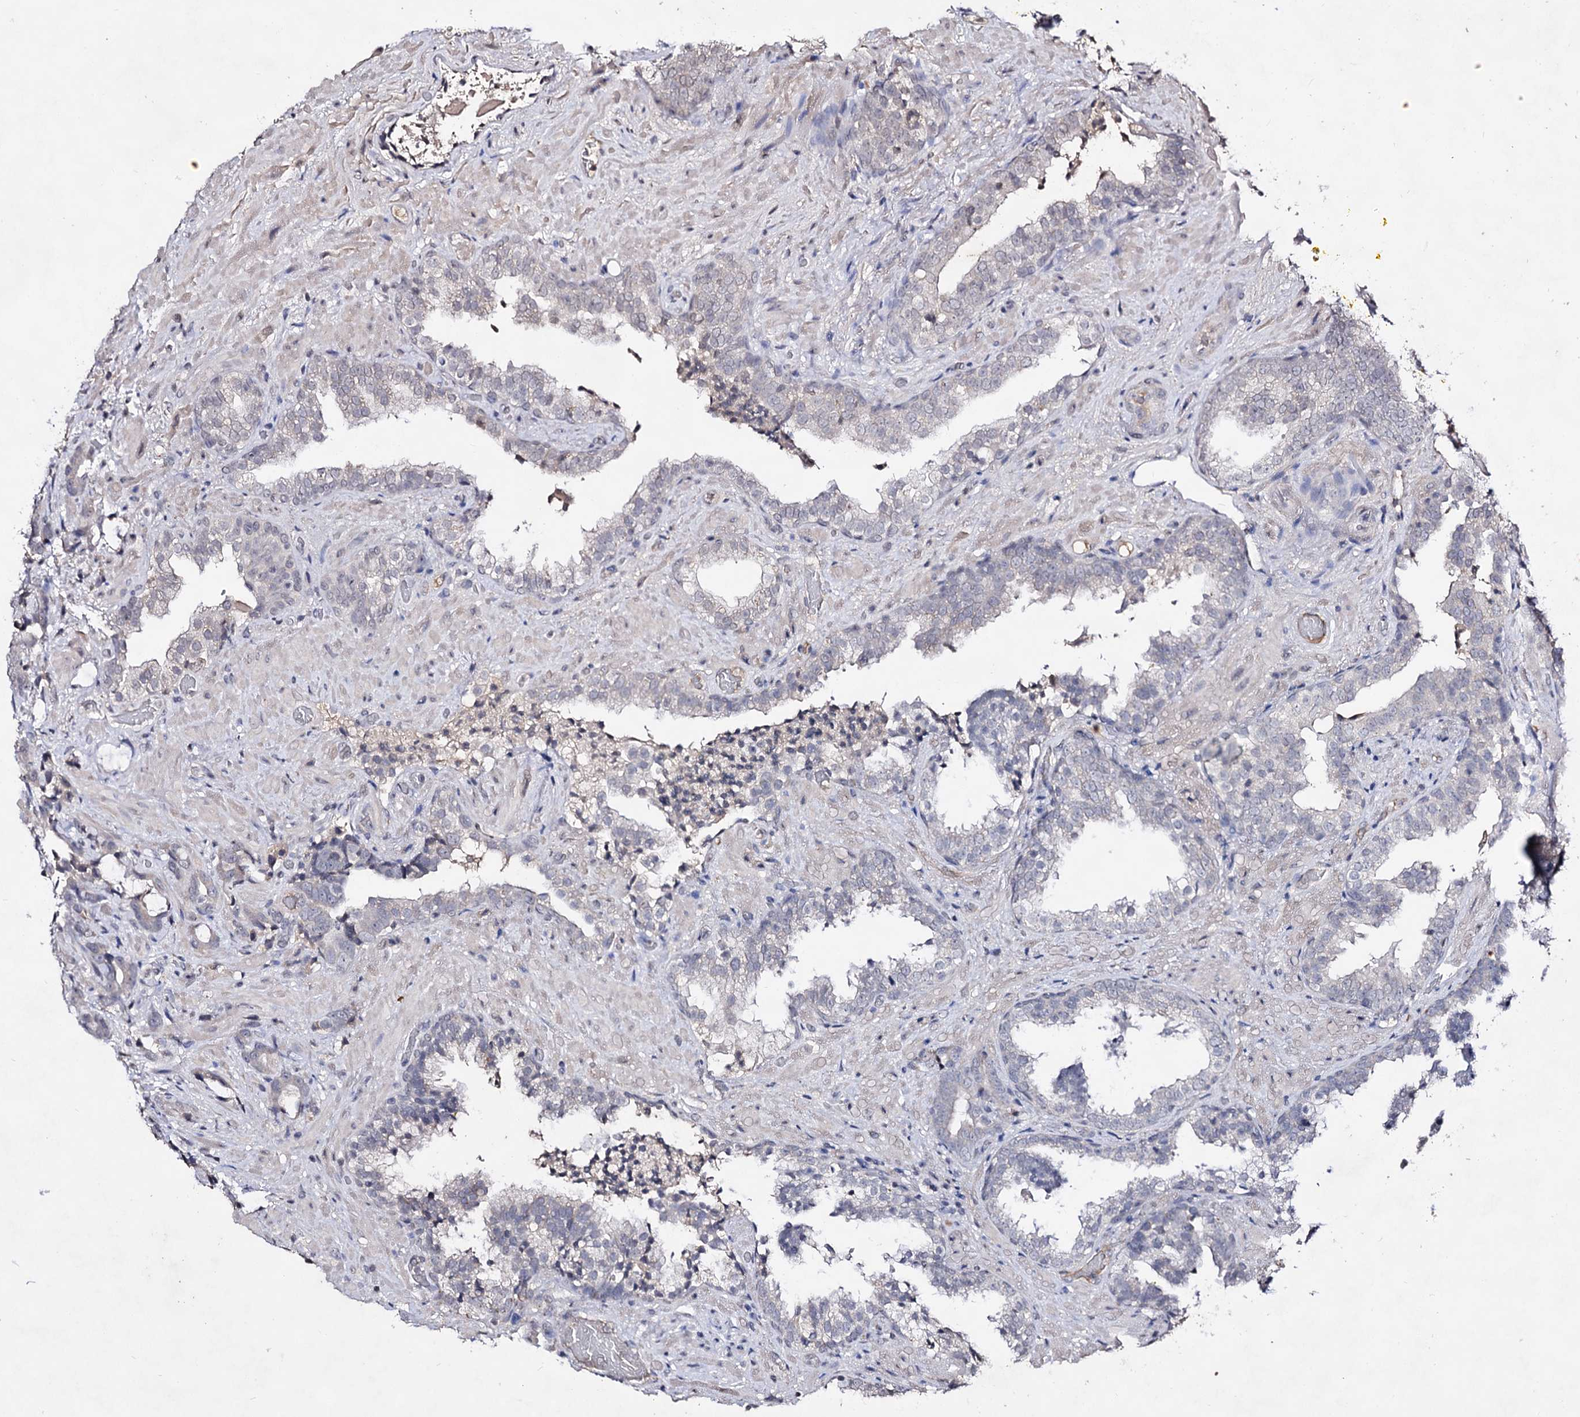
{"staining": {"intensity": "weak", "quantity": "<25%", "location": "cytoplasmic/membranous"}, "tissue": "prostate cancer", "cell_type": "Tumor cells", "image_type": "cancer", "snomed": [{"axis": "morphology", "description": "Adenocarcinoma, High grade"}, {"axis": "topography", "description": "Prostate and seminal vesicle, NOS"}], "caption": "Protein analysis of adenocarcinoma (high-grade) (prostate) demonstrates no significant expression in tumor cells.", "gene": "PLIN1", "patient": {"sex": "male", "age": 67}}